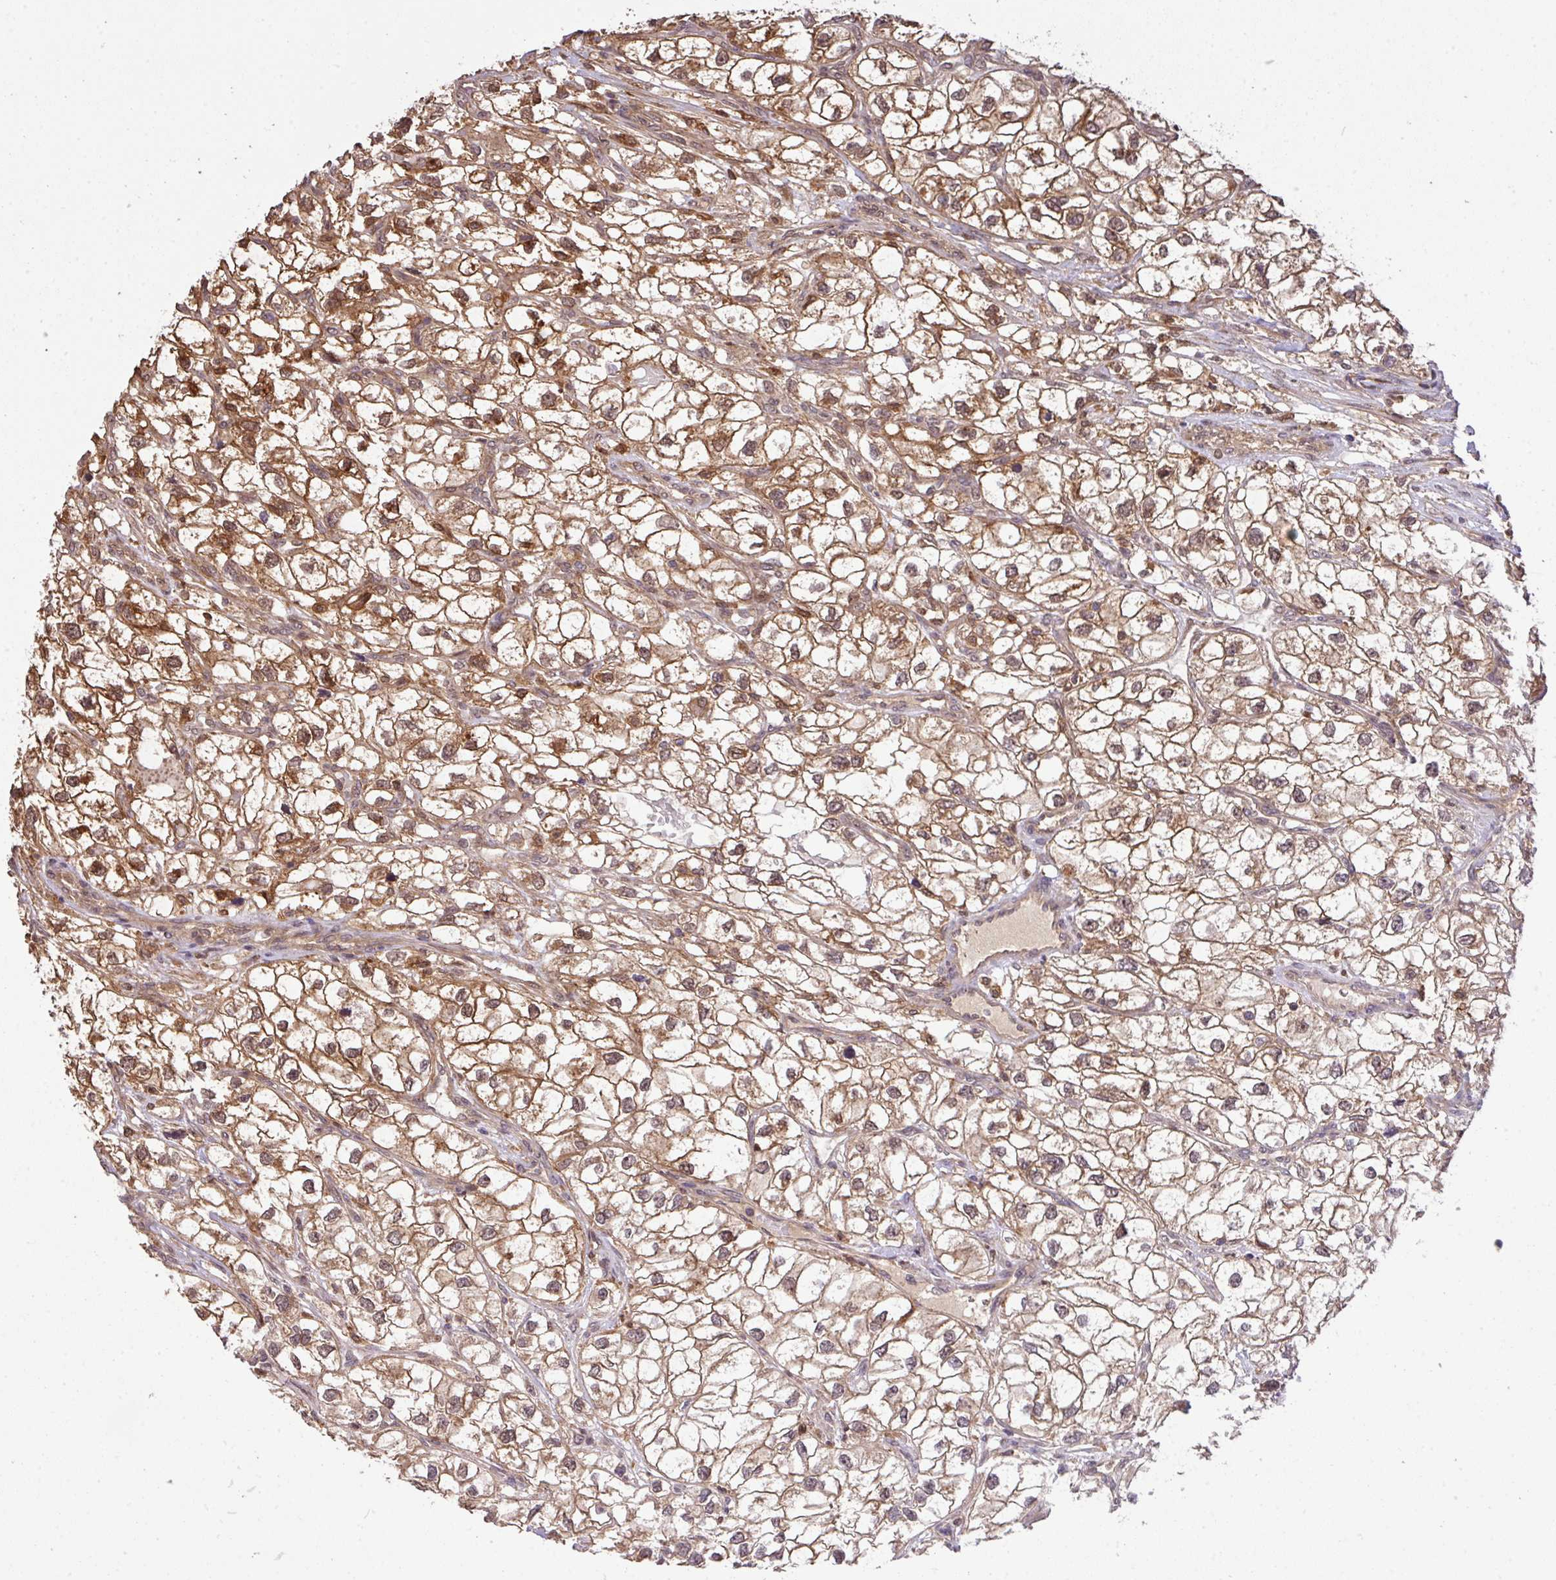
{"staining": {"intensity": "moderate", "quantity": "25%-75%", "location": "cytoplasmic/membranous,nuclear"}, "tissue": "renal cancer", "cell_type": "Tumor cells", "image_type": "cancer", "snomed": [{"axis": "morphology", "description": "Adenocarcinoma, NOS"}, {"axis": "topography", "description": "Kidney"}], "caption": "A brown stain shows moderate cytoplasmic/membranous and nuclear staining of a protein in human adenocarcinoma (renal) tumor cells. The staining is performed using DAB brown chromogen to label protein expression. The nuclei are counter-stained blue using hematoxylin.", "gene": "ARPIN", "patient": {"sex": "male", "age": 59}}